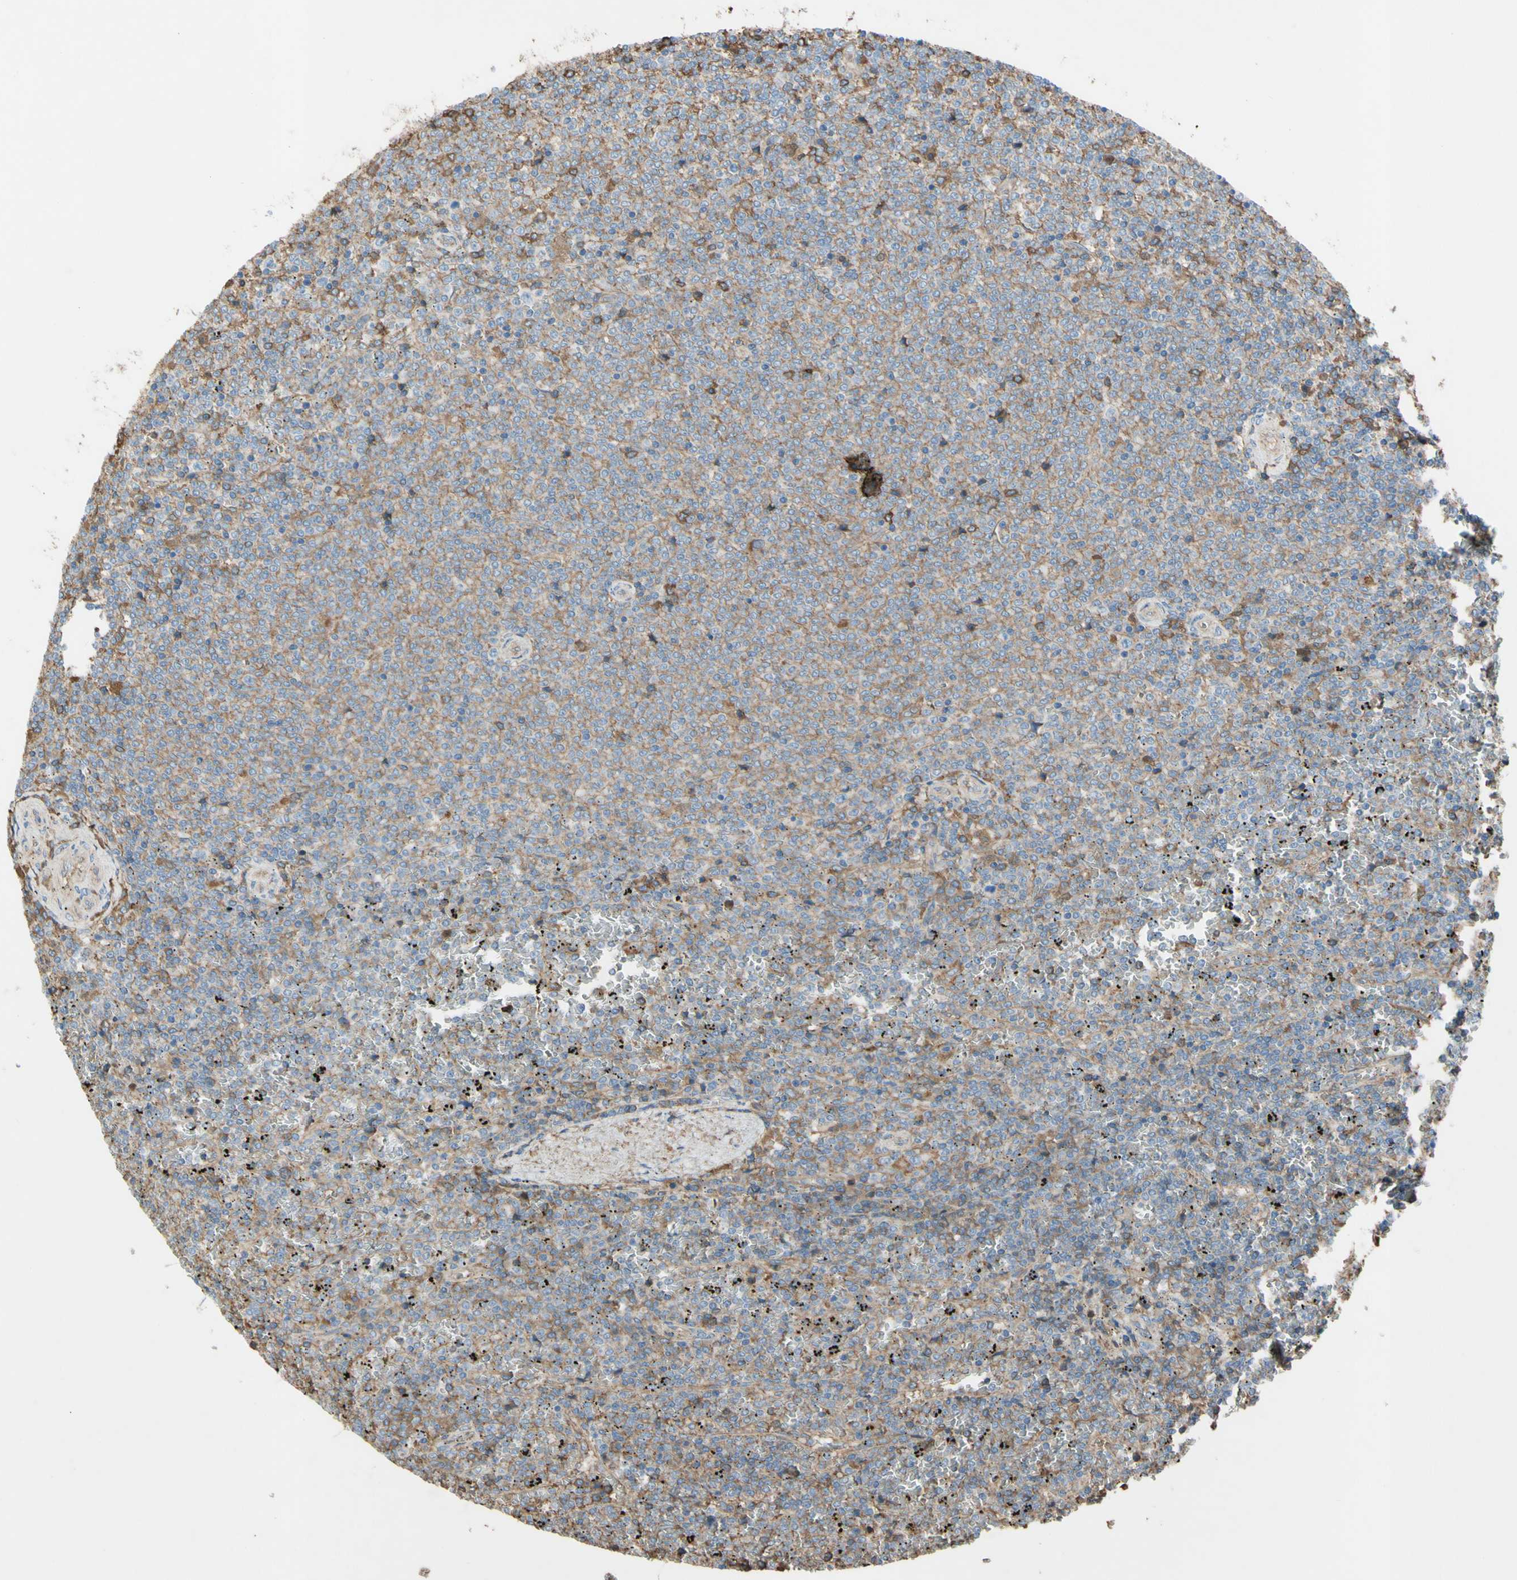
{"staining": {"intensity": "moderate", "quantity": "25%-75%", "location": "cytoplasmic/membranous"}, "tissue": "lymphoma", "cell_type": "Tumor cells", "image_type": "cancer", "snomed": [{"axis": "morphology", "description": "Malignant lymphoma, non-Hodgkin's type, Low grade"}, {"axis": "topography", "description": "Spleen"}], "caption": "Brown immunohistochemical staining in human low-grade malignant lymphoma, non-Hodgkin's type reveals moderate cytoplasmic/membranous staining in about 25%-75% of tumor cells.", "gene": "TIMP2", "patient": {"sex": "female", "age": 77}}